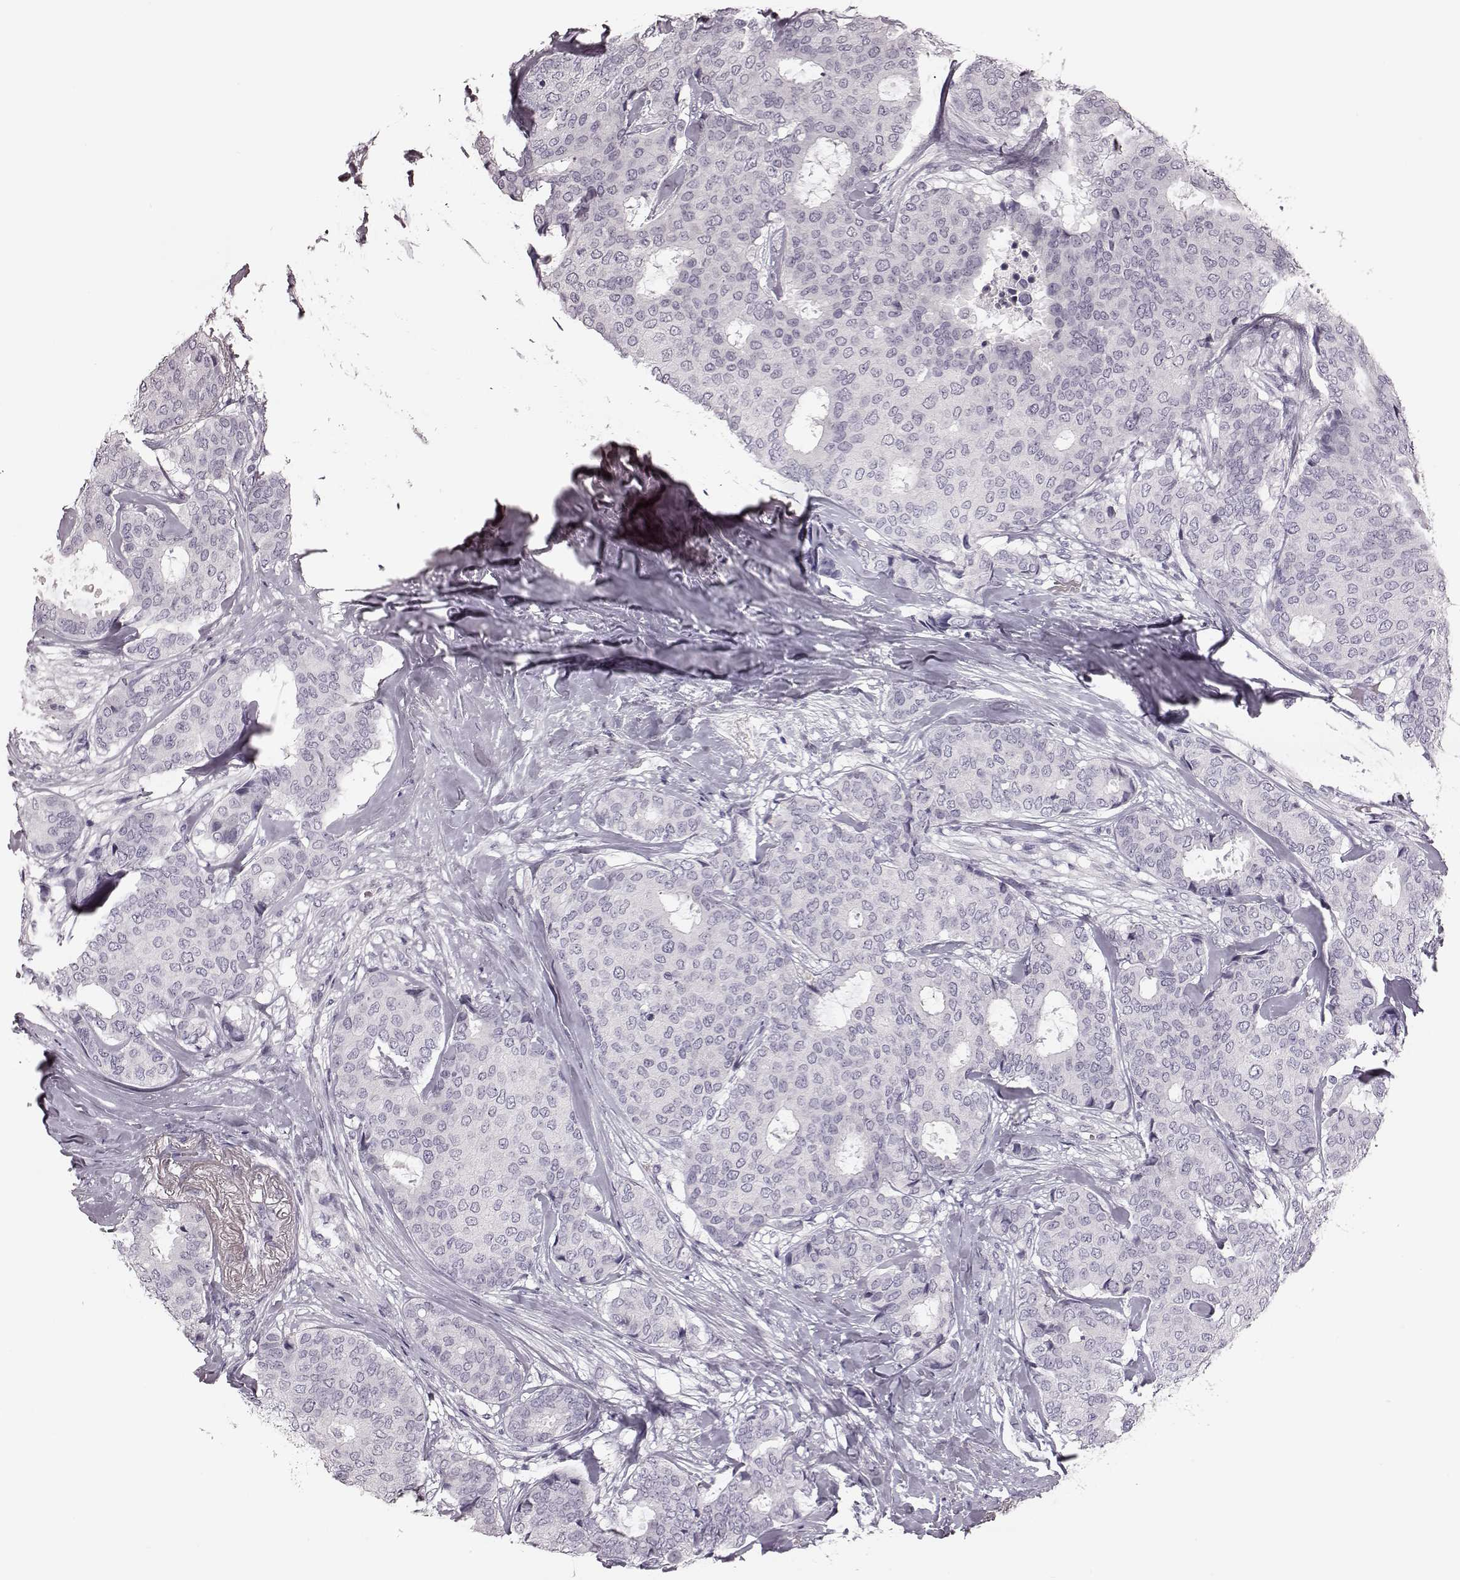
{"staining": {"intensity": "negative", "quantity": "none", "location": "none"}, "tissue": "breast cancer", "cell_type": "Tumor cells", "image_type": "cancer", "snomed": [{"axis": "morphology", "description": "Duct carcinoma"}, {"axis": "topography", "description": "Breast"}], "caption": "There is no significant expression in tumor cells of breast cancer.", "gene": "ZNF433", "patient": {"sex": "female", "age": 75}}